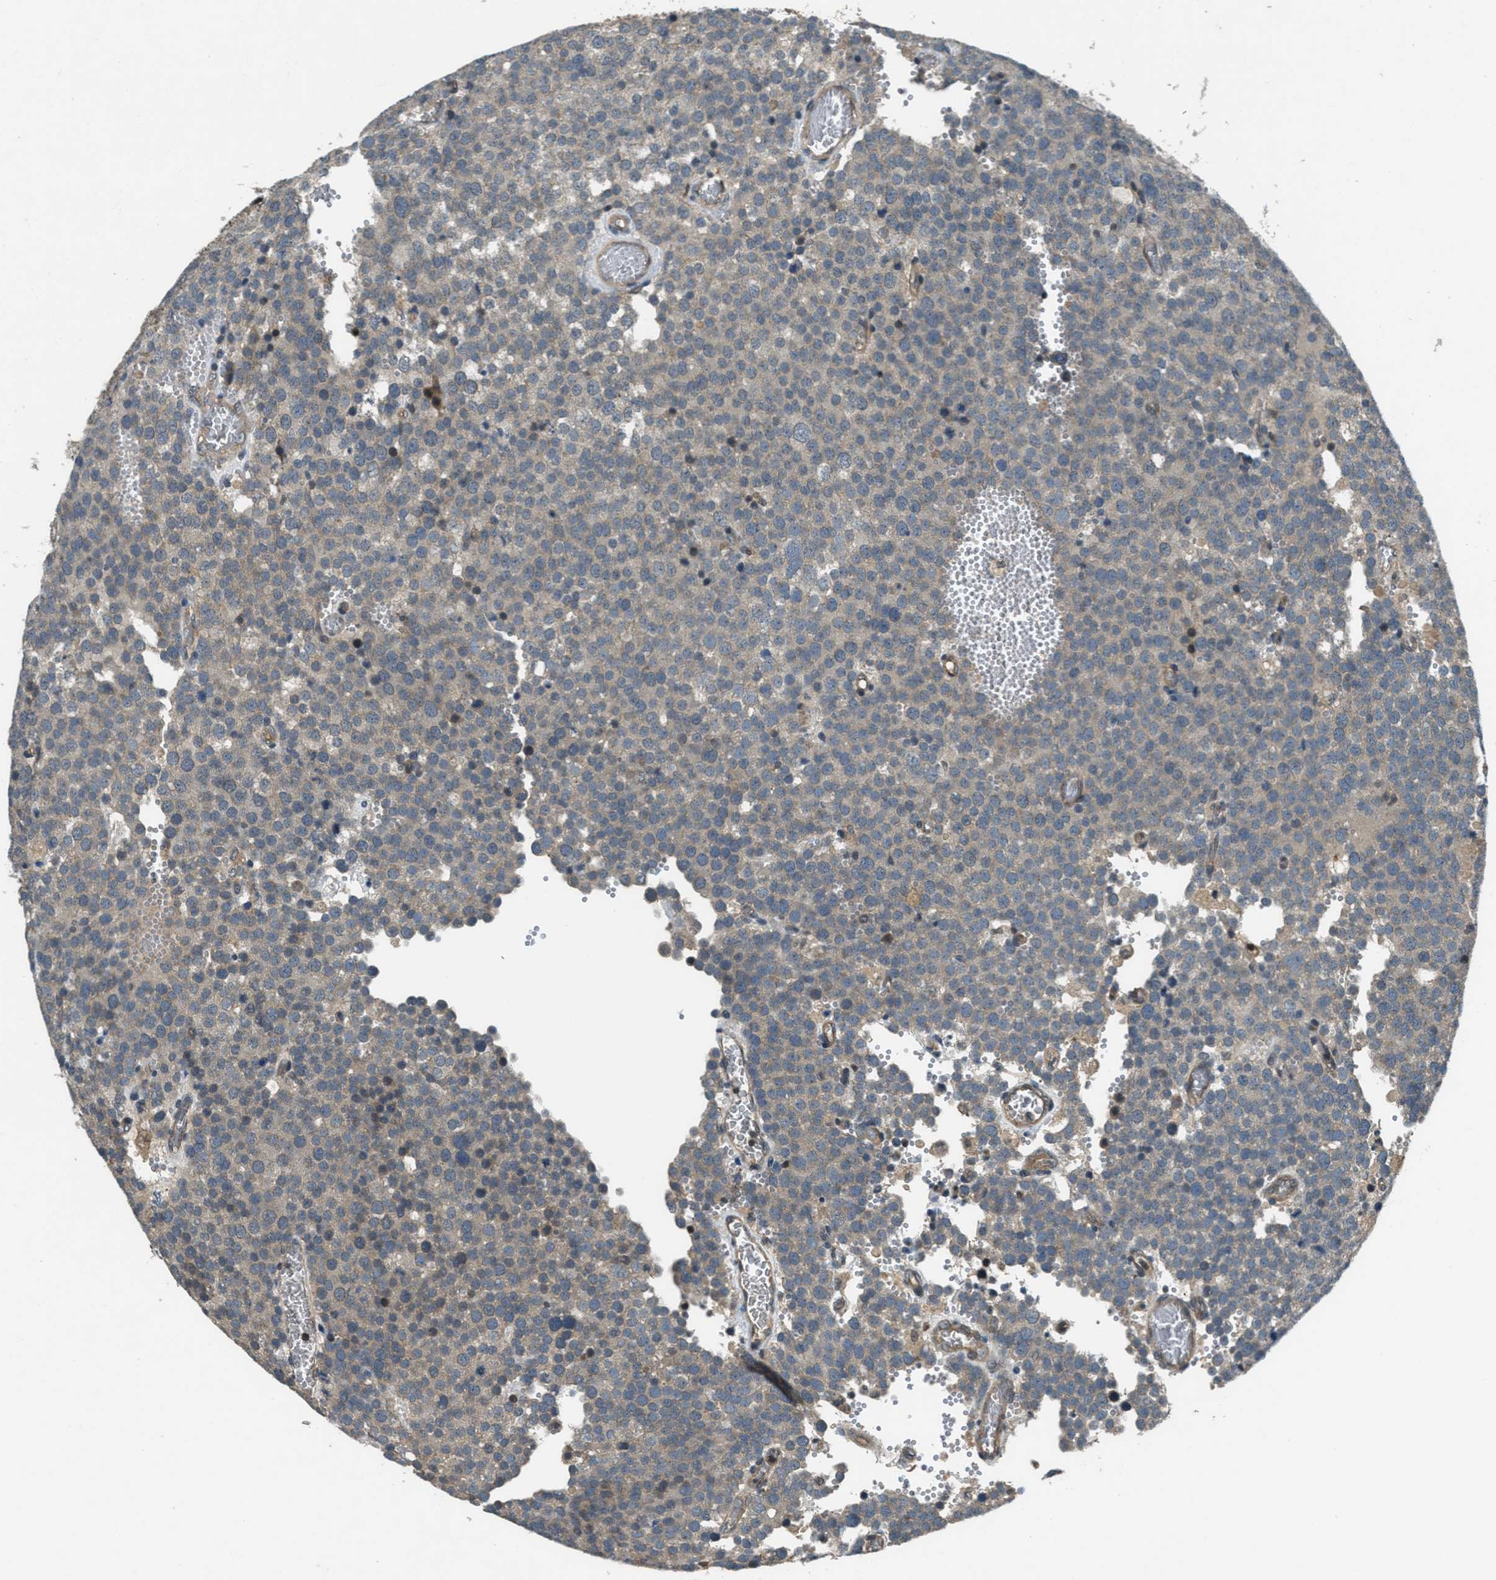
{"staining": {"intensity": "weak", "quantity": "<25%", "location": "cytoplasmic/membranous"}, "tissue": "testis cancer", "cell_type": "Tumor cells", "image_type": "cancer", "snomed": [{"axis": "morphology", "description": "Normal tissue, NOS"}, {"axis": "morphology", "description": "Seminoma, NOS"}, {"axis": "topography", "description": "Testis"}], "caption": "High magnification brightfield microscopy of testis cancer stained with DAB (brown) and counterstained with hematoxylin (blue): tumor cells show no significant expression. (Stains: DAB immunohistochemistry (IHC) with hematoxylin counter stain, Microscopy: brightfield microscopy at high magnification).", "gene": "DUSP6", "patient": {"sex": "male", "age": 71}}